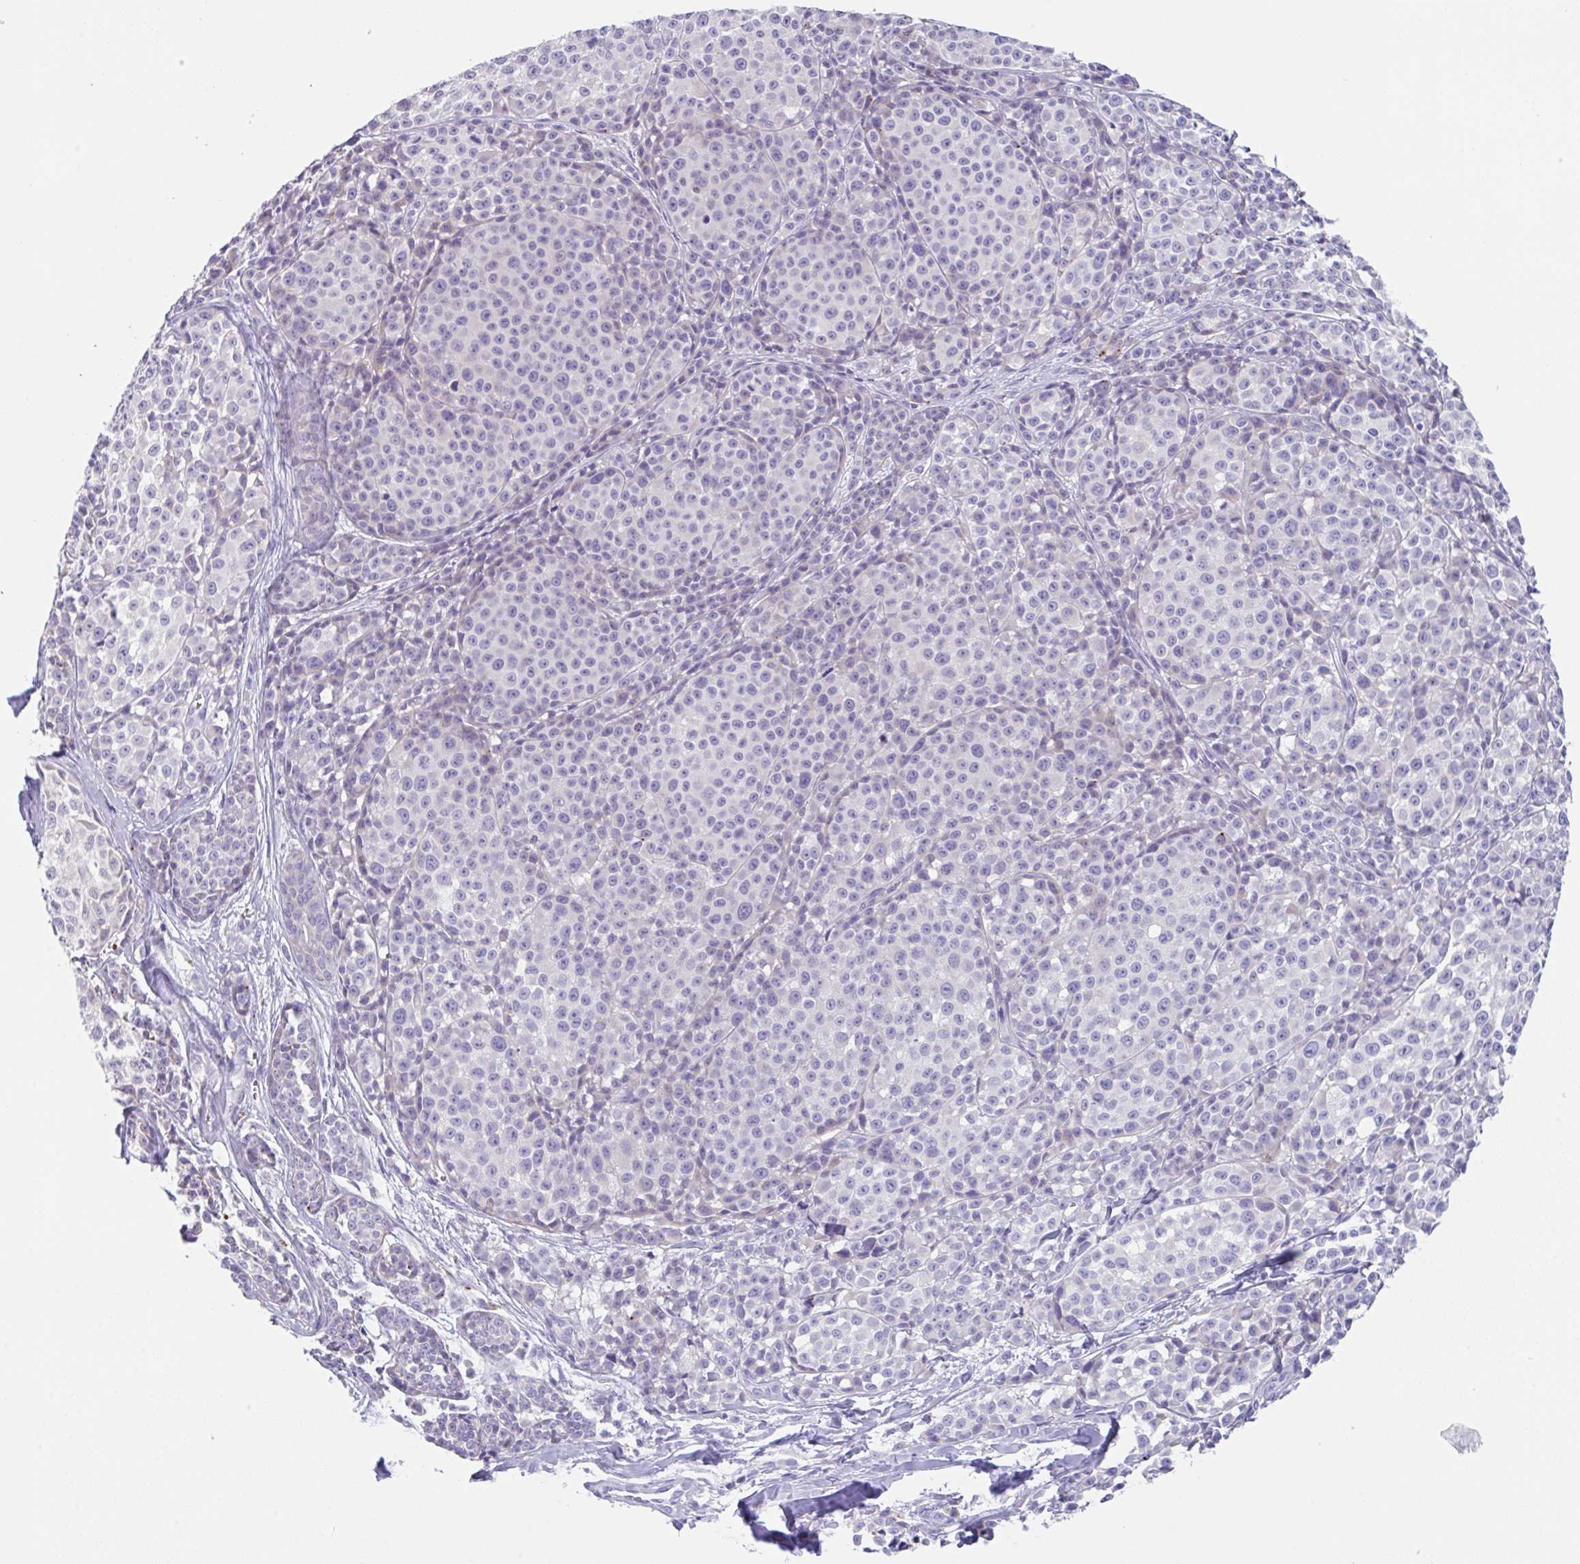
{"staining": {"intensity": "negative", "quantity": "none", "location": "none"}, "tissue": "melanoma", "cell_type": "Tumor cells", "image_type": "cancer", "snomed": [{"axis": "morphology", "description": "Malignant melanoma, NOS"}, {"axis": "topography", "description": "Skin"}], "caption": "Immunohistochemical staining of melanoma shows no significant staining in tumor cells. (Immunohistochemistry (ihc), brightfield microscopy, high magnification).", "gene": "TRAF4", "patient": {"sex": "female", "age": 35}}